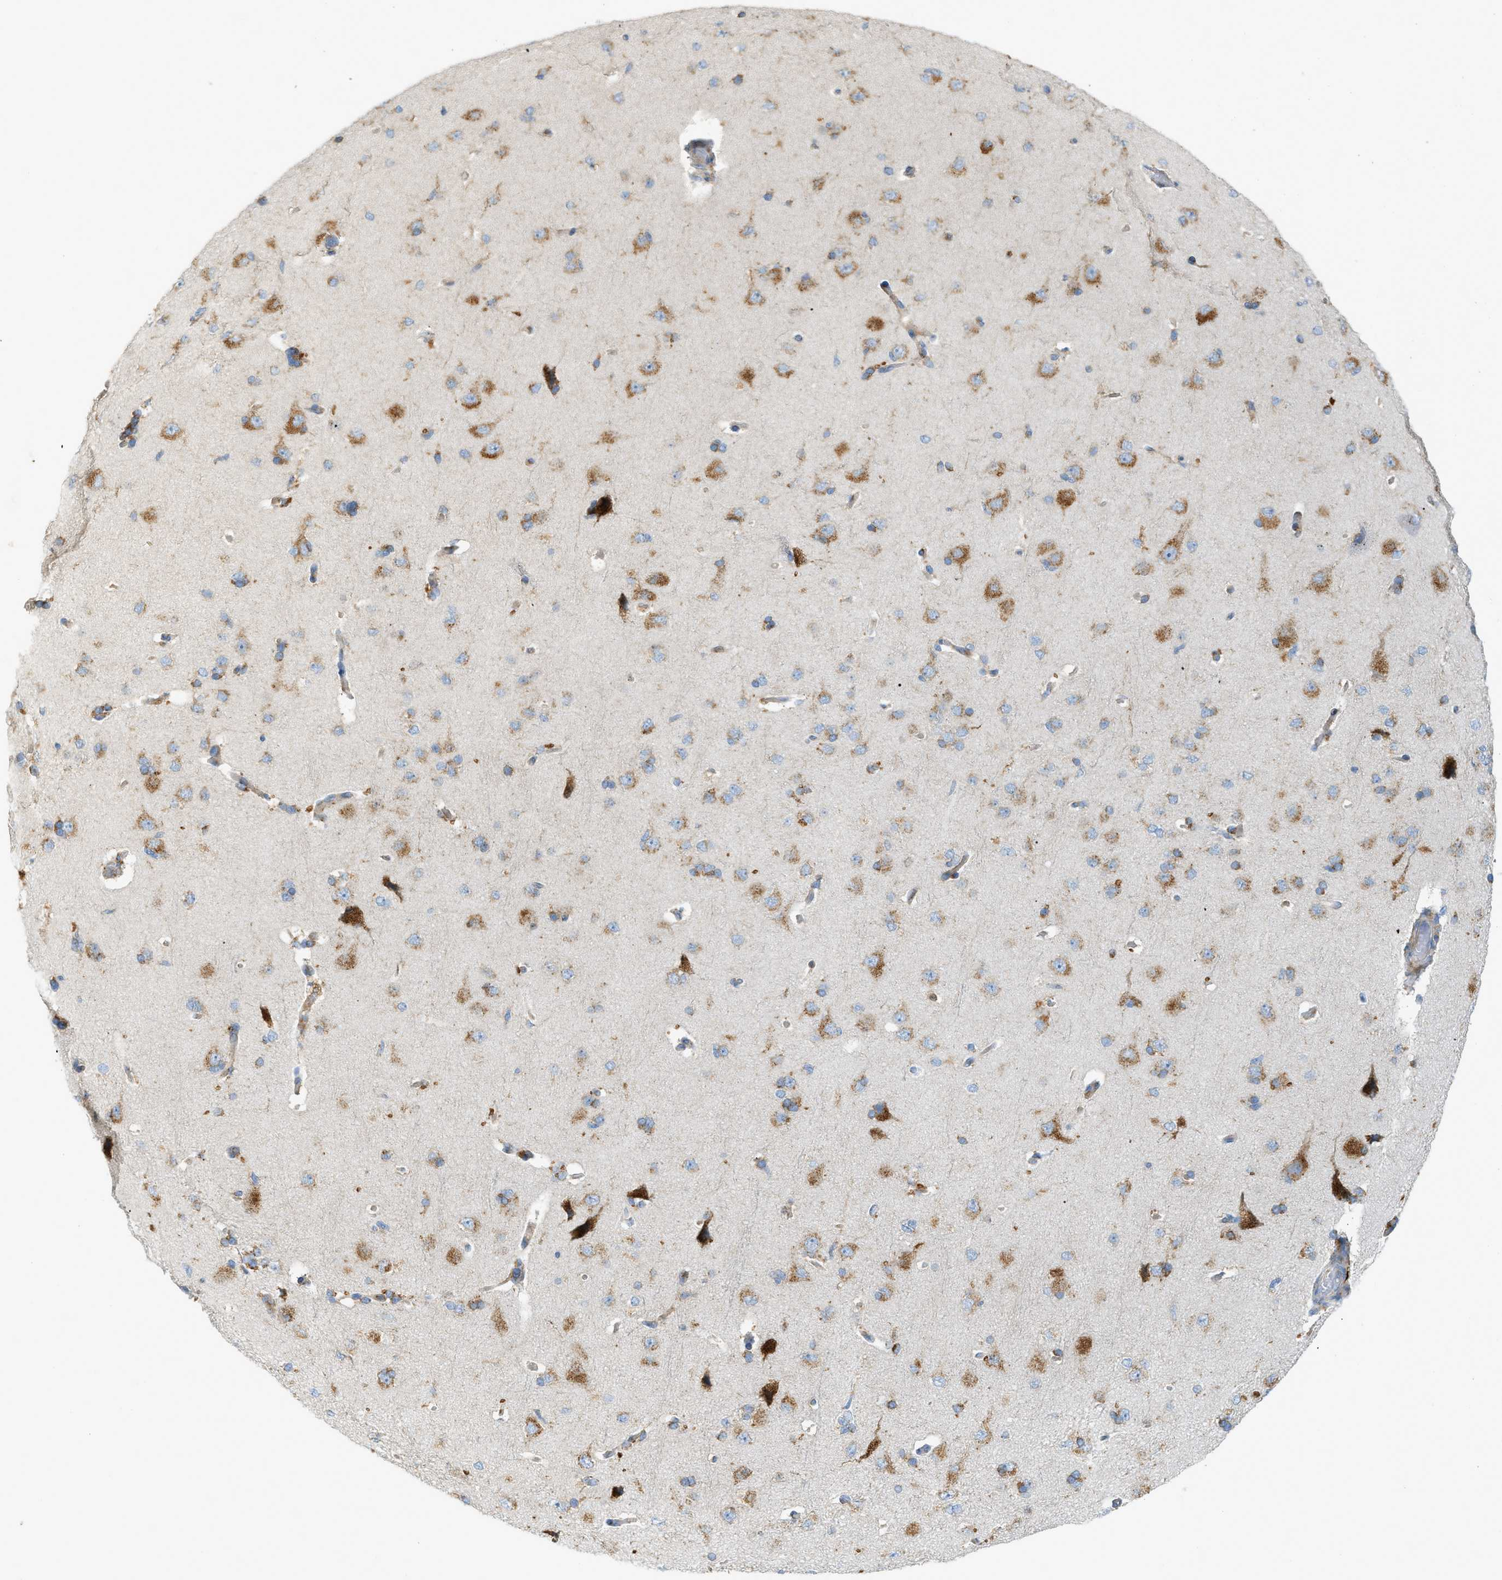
{"staining": {"intensity": "weak", "quantity": "25%-75%", "location": "cytoplasmic/membranous"}, "tissue": "cerebral cortex", "cell_type": "Endothelial cells", "image_type": "normal", "snomed": [{"axis": "morphology", "description": "Normal tissue, NOS"}, {"axis": "topography", "description": "Cerebral cortex"}], "caption": "Protein expression analysis of normal human cerebral cortex reveals weak cytoplasmic/membranous positivity in about 25%-75% of endothelial cells. The staining was performed using DAB (3,3'-diaminobenzidine), with brown indicating positive protein expression. Nuclei are stained blue with hematoxylin.", "gene": "LMBRD1", "patient": {"sex": "male", "age": 62}}